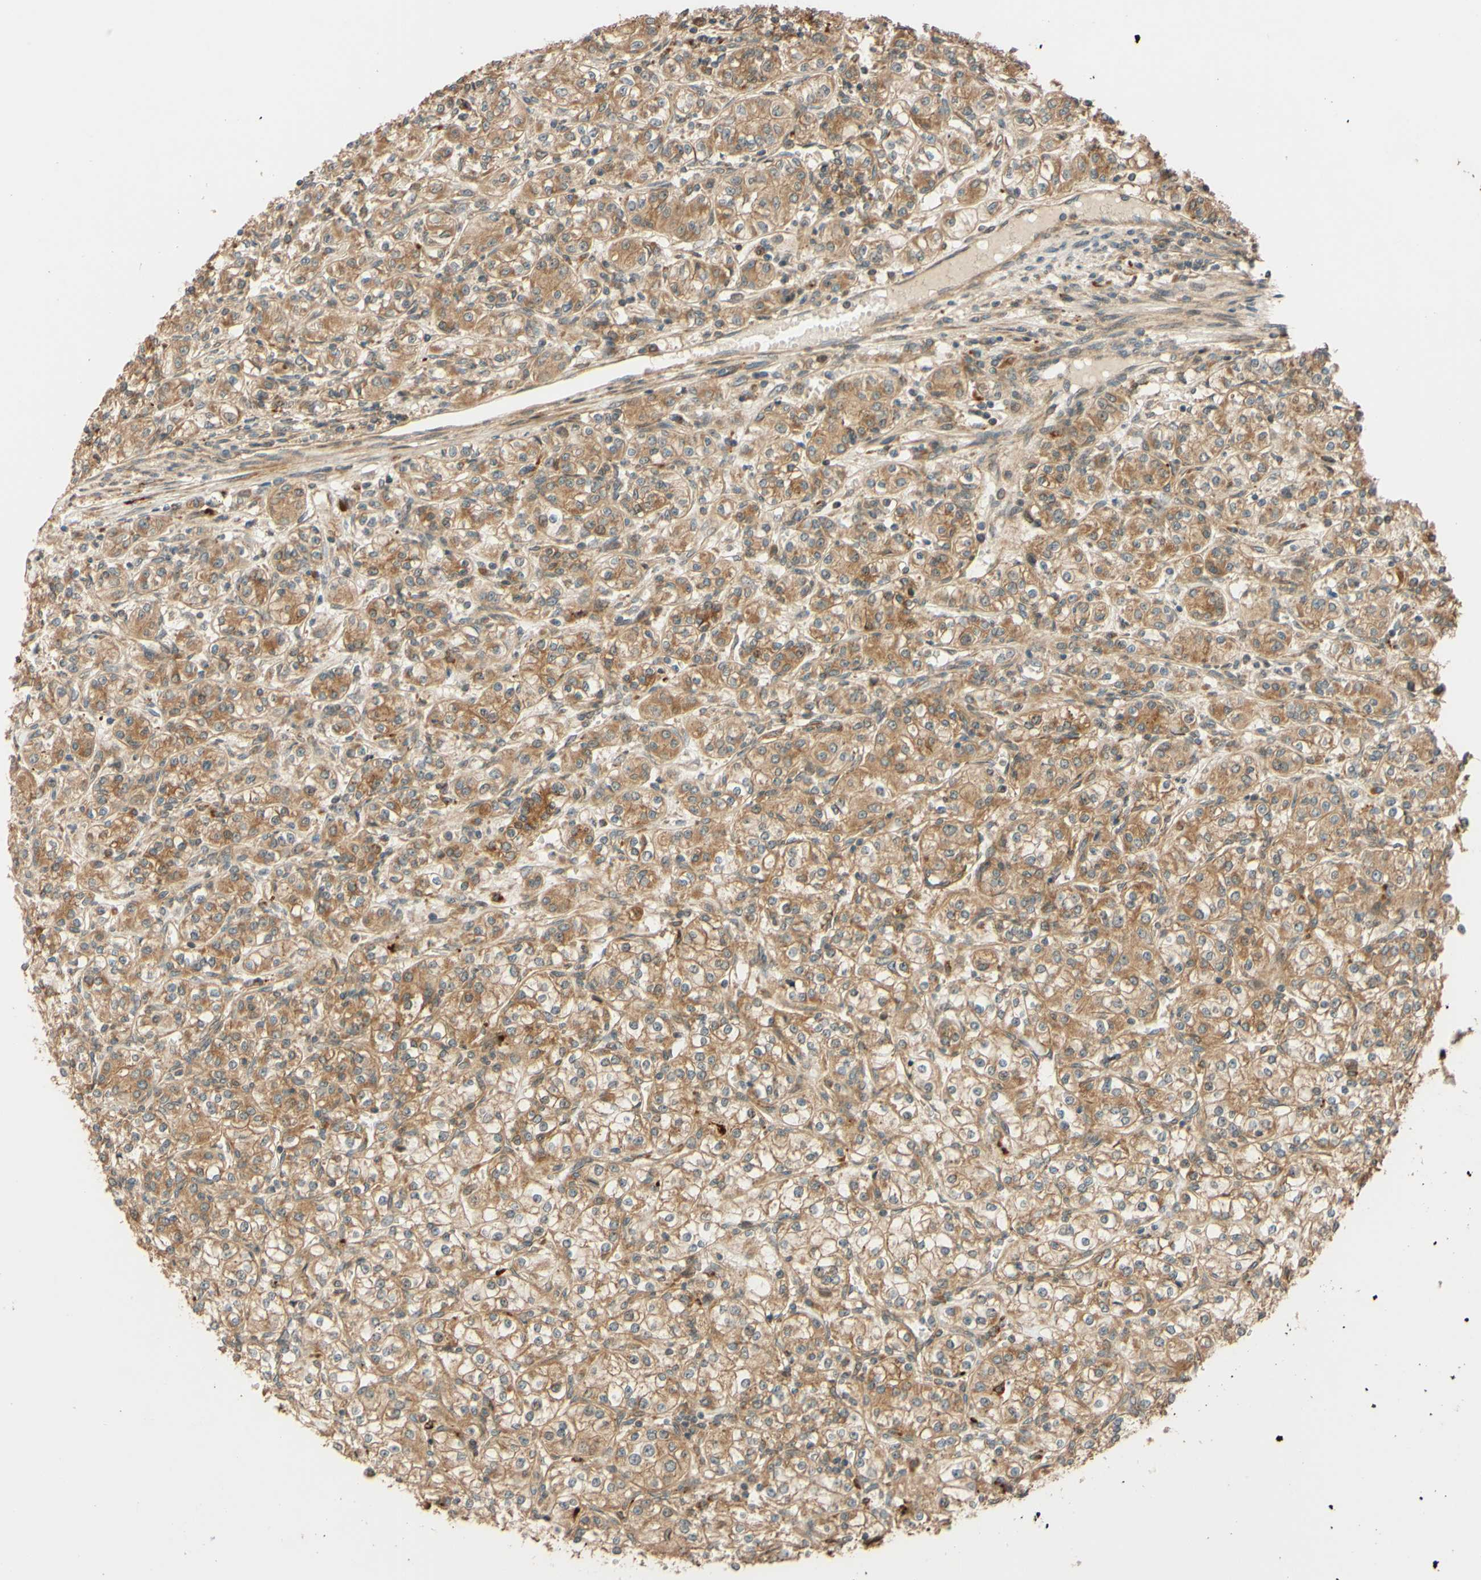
{"staining": {"intensity": "moderate", "quantity": ">75%", "location": "cytoplasmic/membranous"}, "tissue": "renal cancer", "cell_type": "Tumor cells", "image_type": "cancer", "snomed": [{"axis": "morphology", "description": "Adenocarcinoma, NOS"}, {"axis": "topography", "description": "Kidney"}], "caption": "Immunohistochemistry photomicrograph of human renal adenocarcinoma stained for a protein (brown), which demonstrates medium levels of moderate cytoplasmic/membranous positivity in about >75% of tumor cells.", "gene": "RNF19A", "patient": {"sex": "male", "age": 77}}